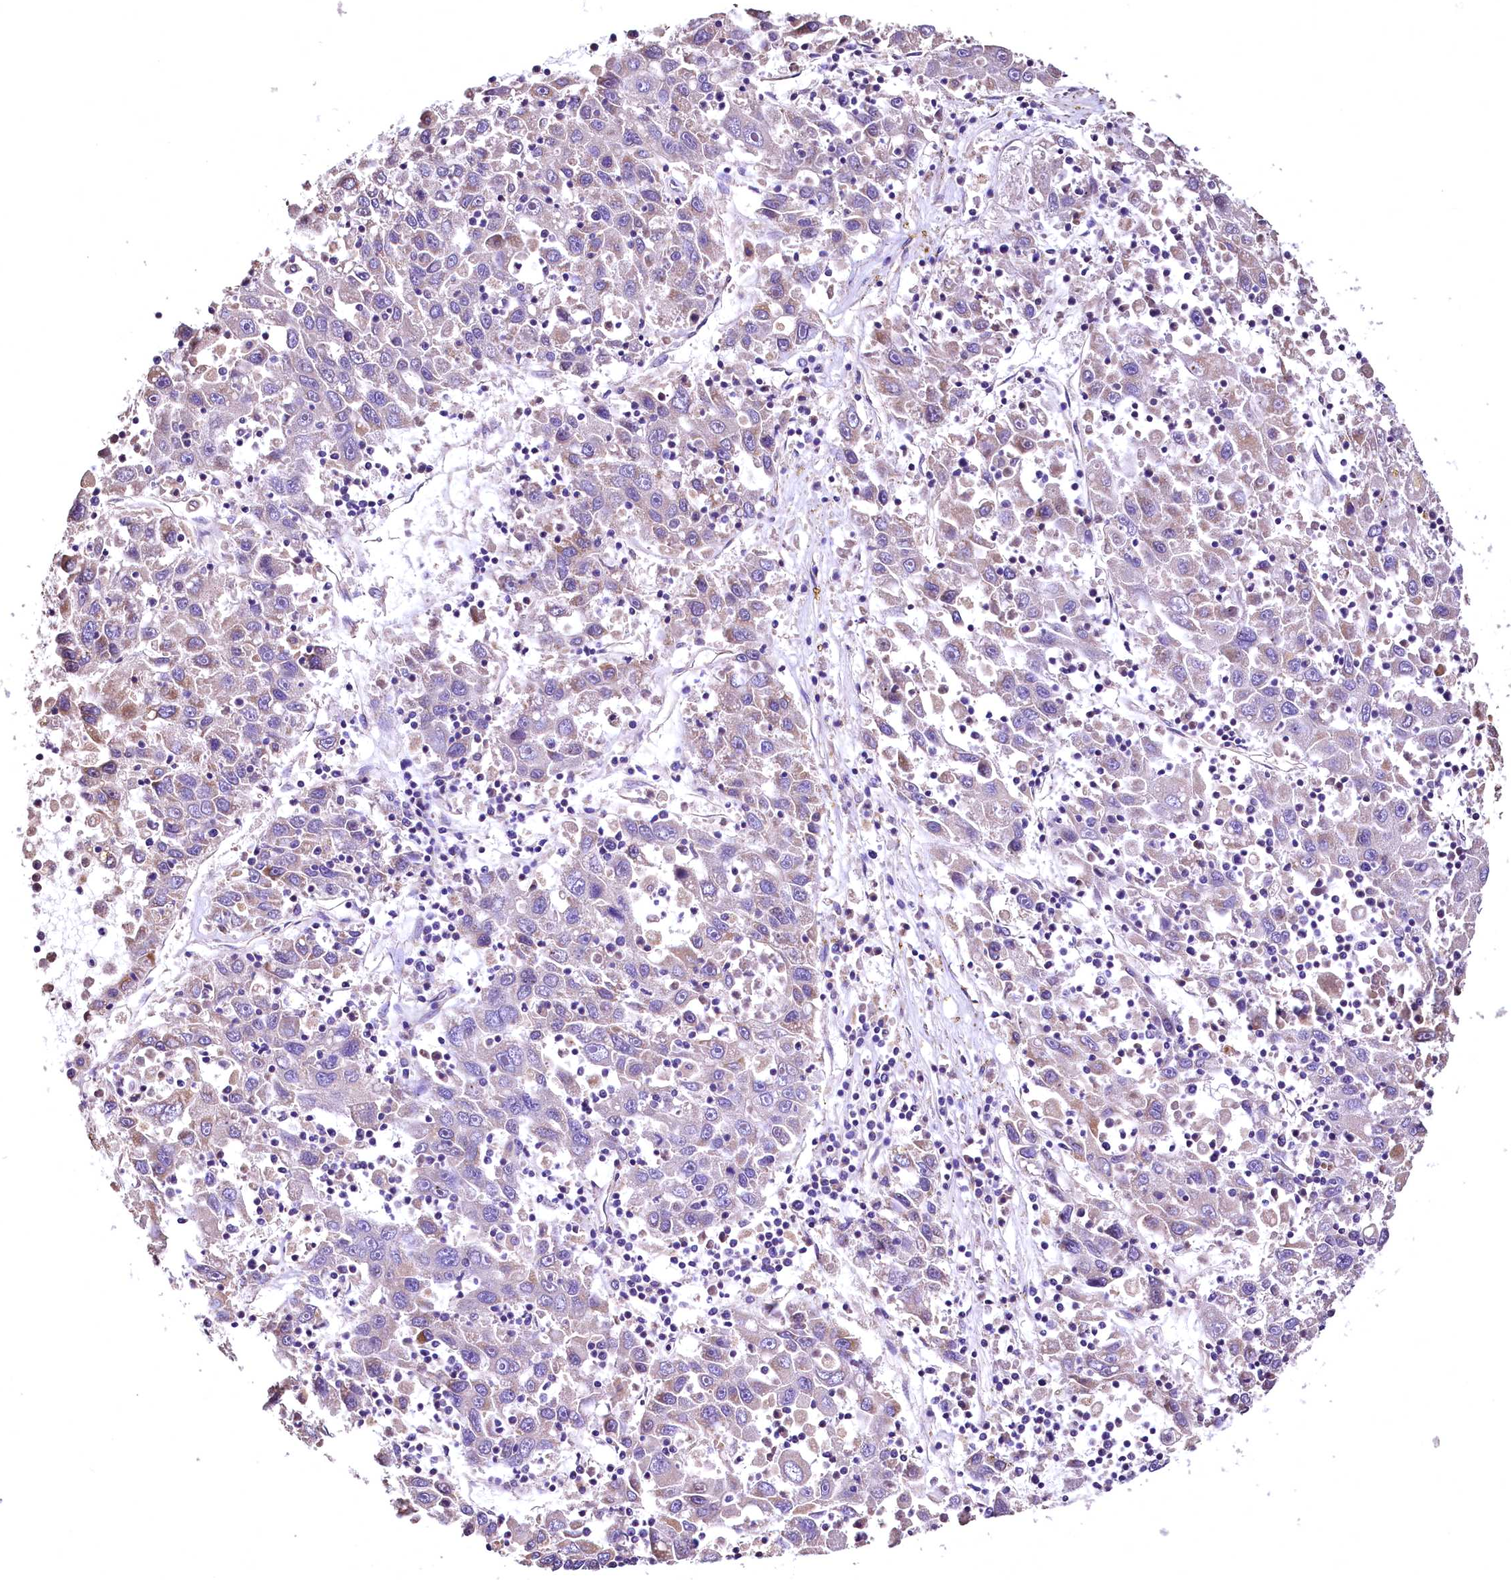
{"staining": {"intensity": "weak", "quantity": "<25%", "location": "cytoplasmic/membranous"}, "tissue": "liver cancer", "cell_type": "Tumor cells", "image_type": "cancer", "snomed": [{"axis": "morphology", "description": "Carcinoma, Hepatocellular, NOS"}, {"axis": "topography", "description": "Liver"}], "caption": "Protein analysis of liver cancer exhibits no significant staining in tumor cells.", "gene": "RASSF1", "patient": {"sex": "male", "age": 49}}